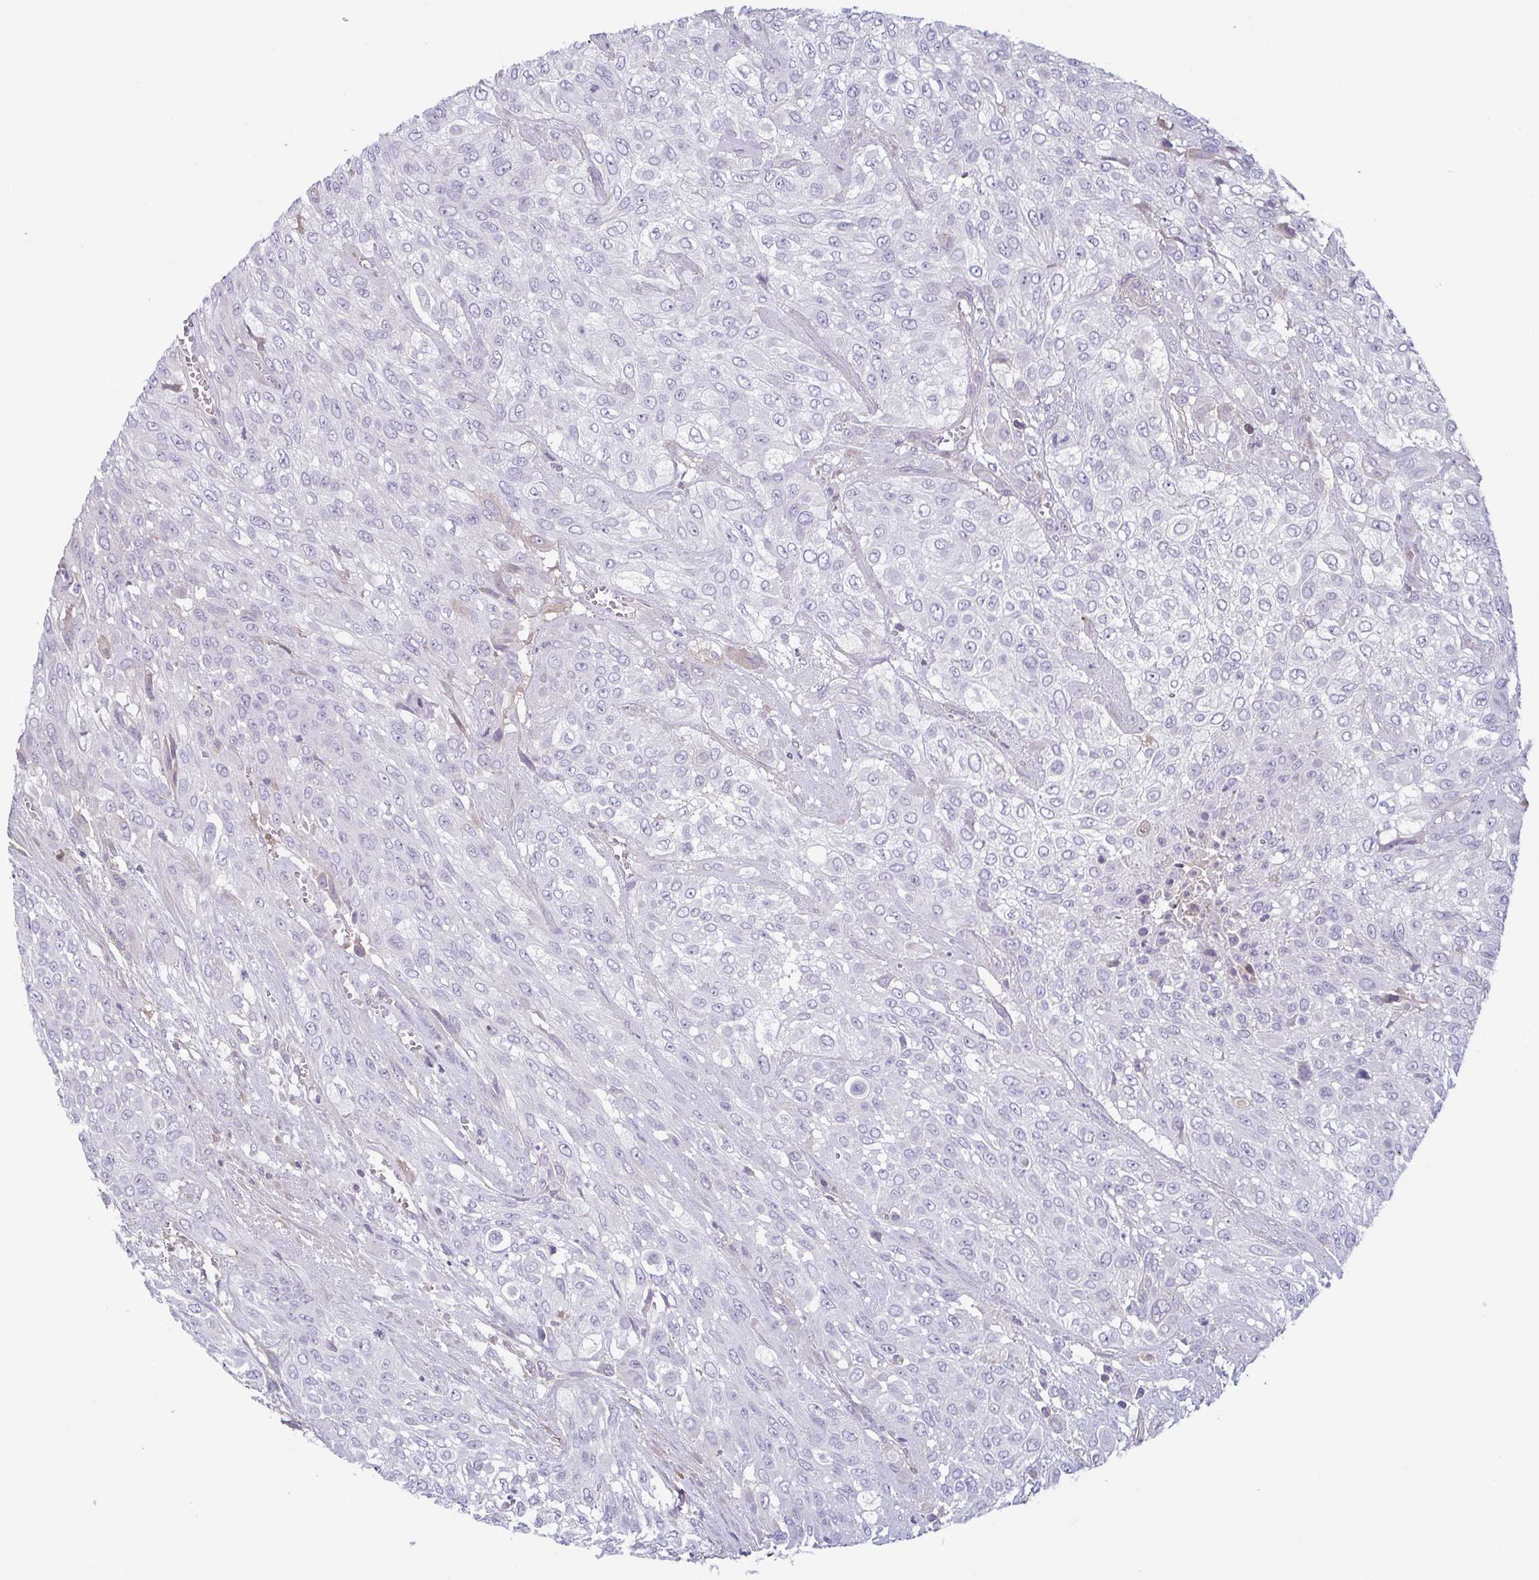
{"staining": {"intensity": "negative", "quantity": "none", "location": "none"}, "tissue": "urothelial cancer", "cell_type": "Tumor cells", "image_type": "cancer", "snomed": [{"axis": "morphology", "description": "Urothelial carcinoma, High grade"}, {"axis": "topography", "description": "Urinary bladder"}], "caption": "An image of human urothelial carcinoma (high-grade) is negative for staining in tumor cells.", "gene": "ECM1", "patient": {"sex": "male", "age": 57}}